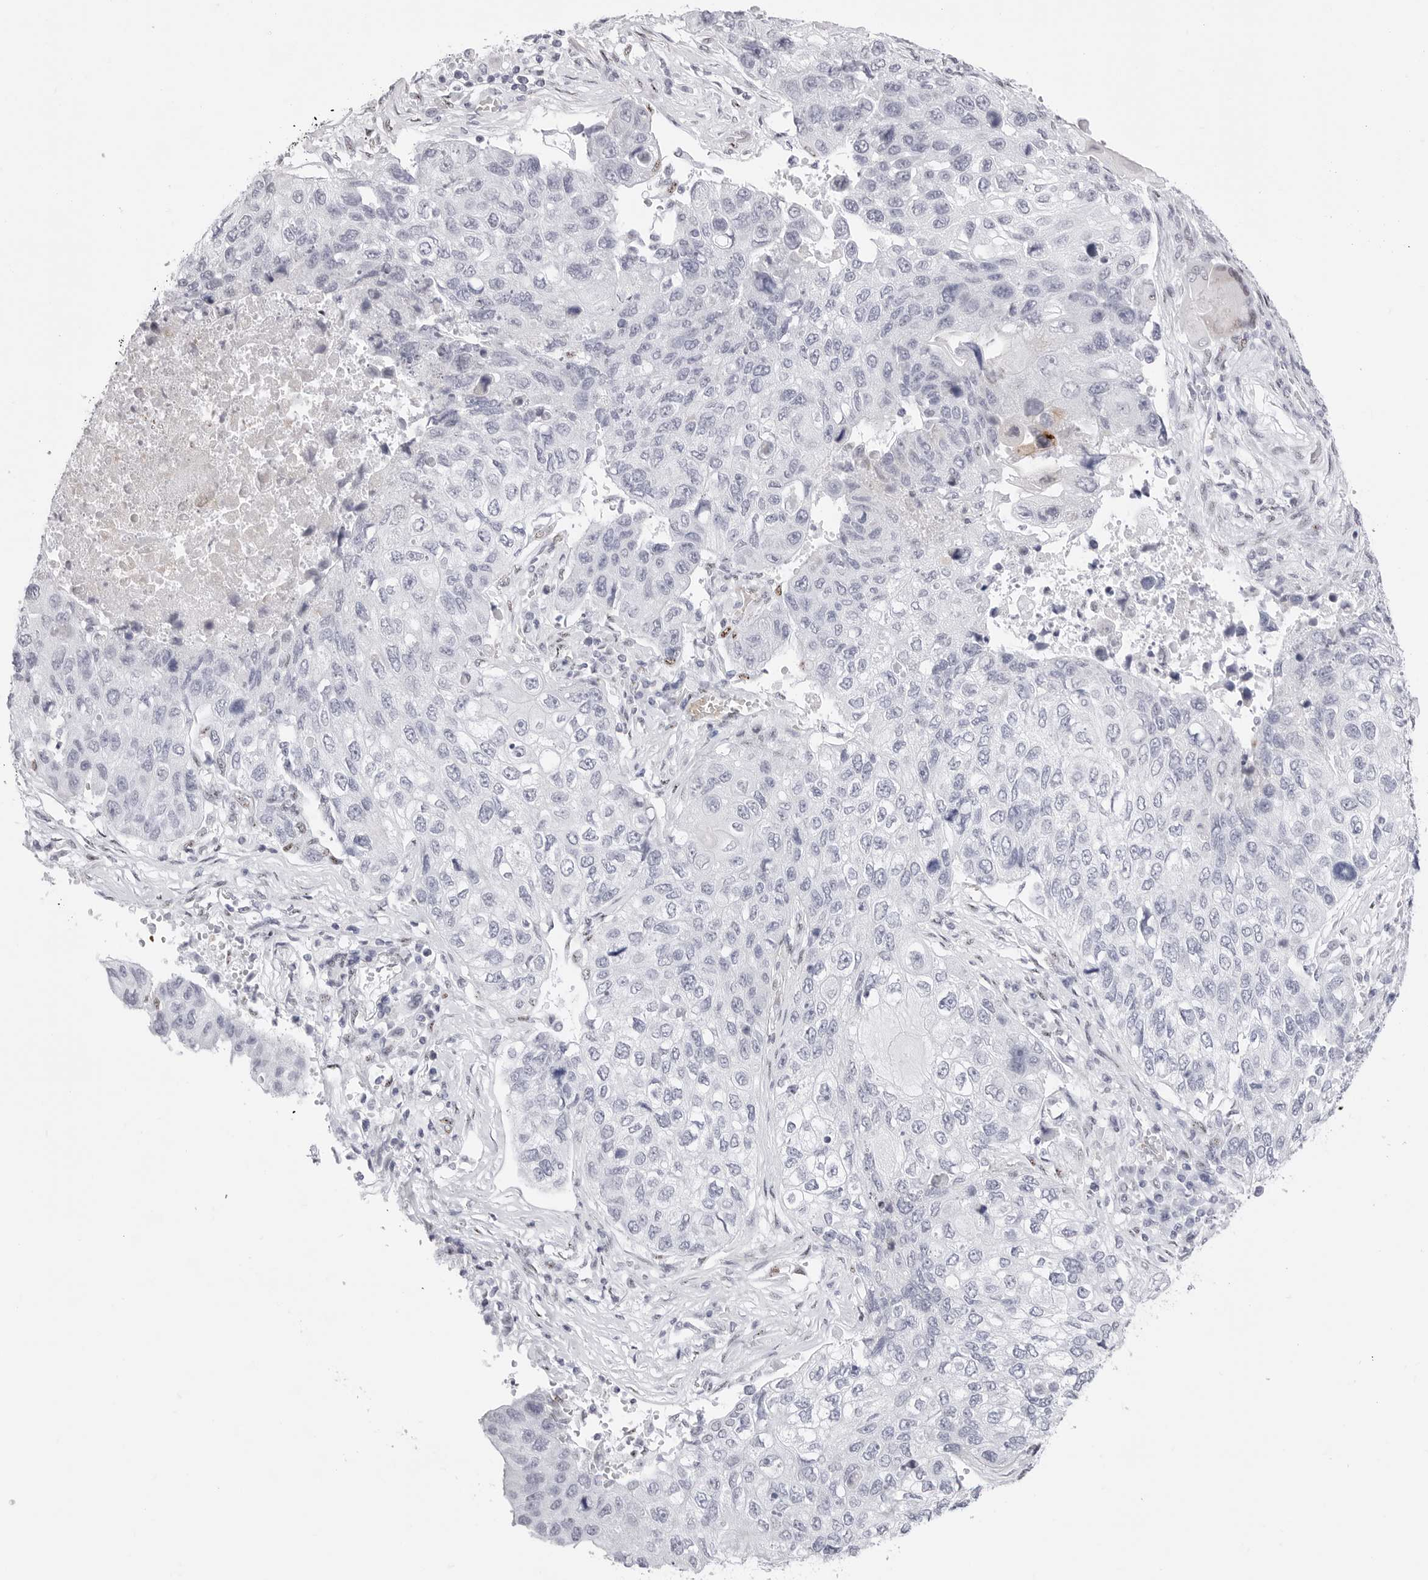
{"staining": {"intensity": "negative", "quantity": "none", "location": "none"}, "tissue": "lung cancer", "cell_type": "Tumor cells", "image_type": "cancer", "snomed": [{"axis": "morphology", "description": "Squamous cell carcinoma, NOS"}, {"axis": "topography", "description": "Lung"}], "caption": "High magnification brightfield microscopy of squamous cell carcinoma (lung) stained with DAB (brown) and counterstained with hematoxylin (blue): tumor cells show no significant staining.", "gene": "TSSK1B", "patient": {"sex": "male", "age": 61}}